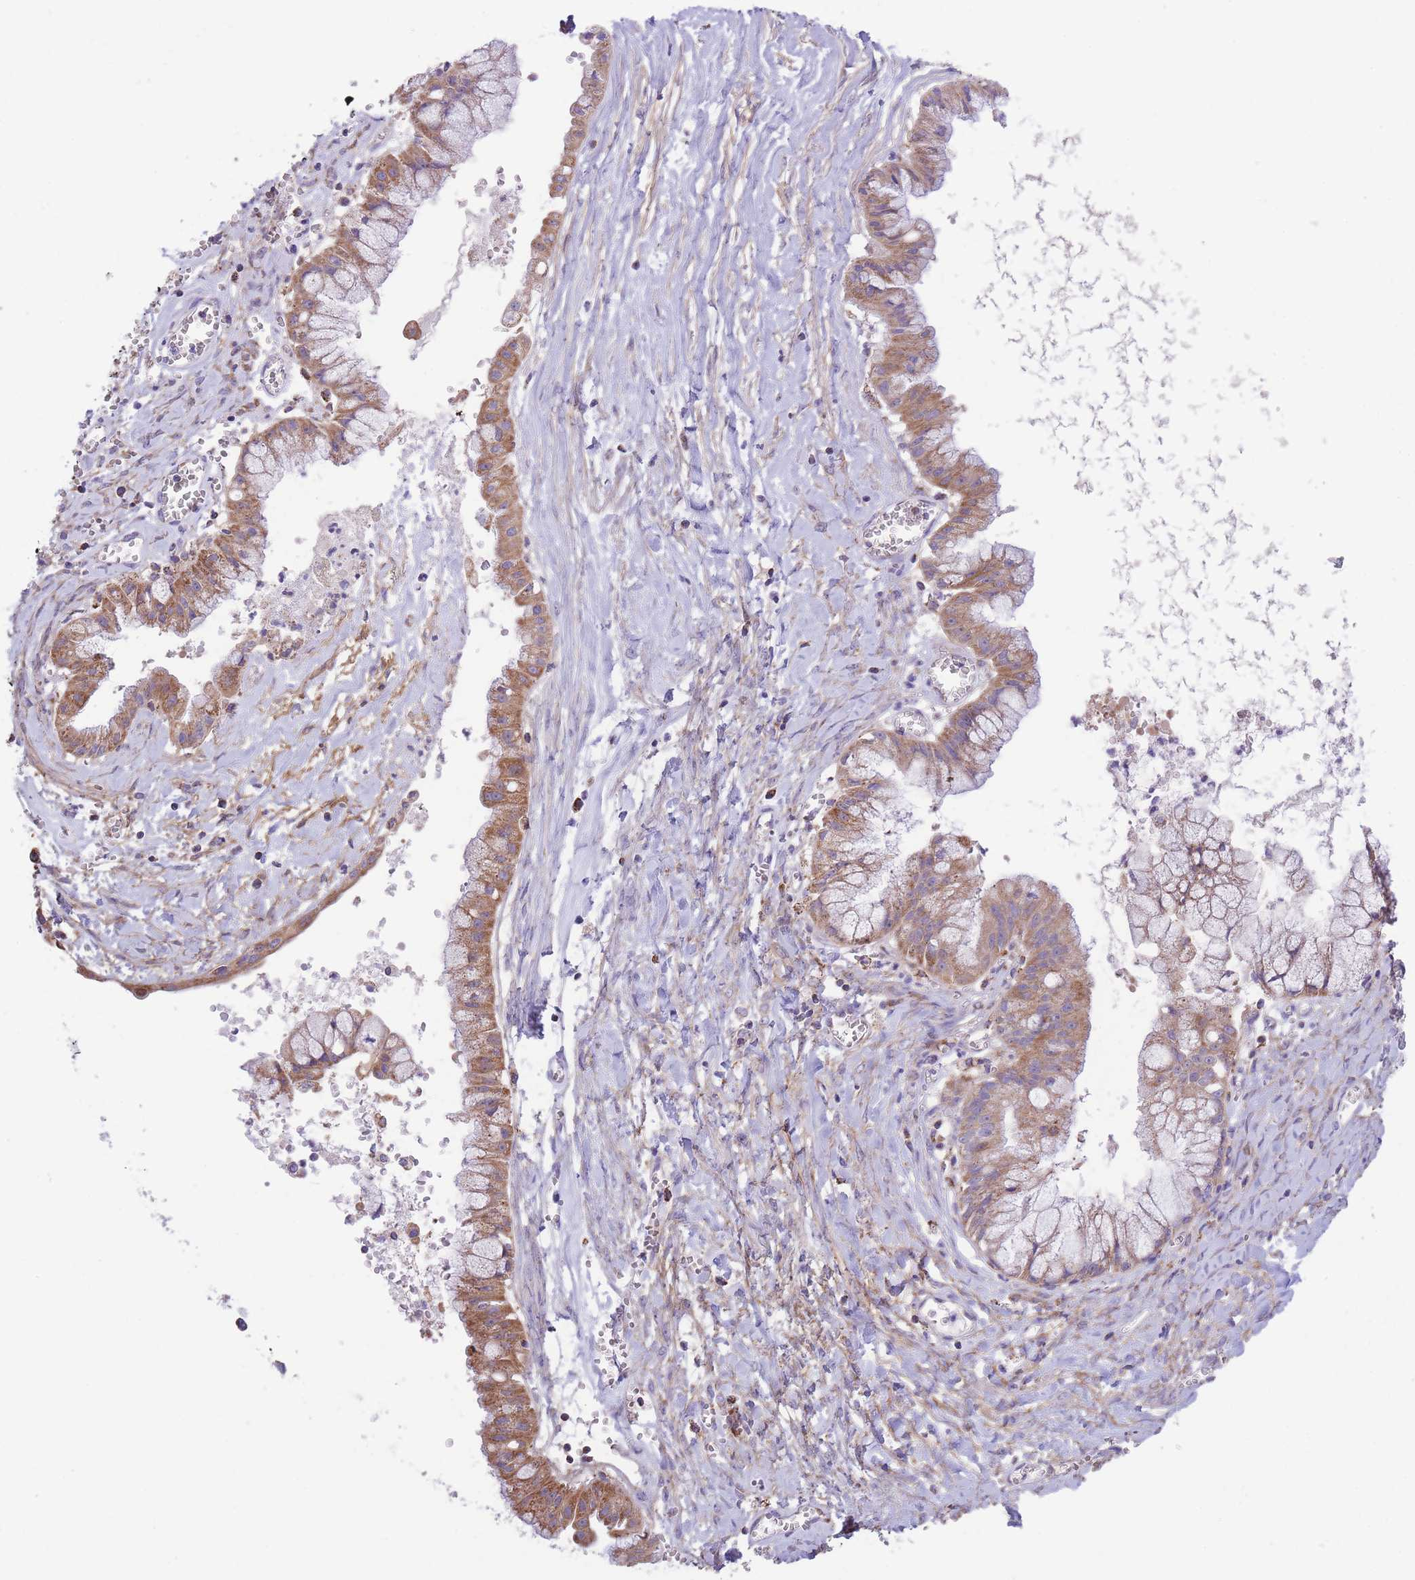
{"staining": {"intensity": "moderate", "quantity": ">75%", "location": "cytoplasmic/membranous"}, "tissue": "ovarian cancer", "cell_type": "Tumor cells", "image_type": "cancer", "snomed": [{"axis": "morphology", "description": "Cystadenocarcinoma, mucinous, NOS"}, {"axis": "topography", "description": "Ovary"}], "caption": "Ovarian mucinous cystadenocarcinoma stained with DAB immunohistochemistry displays medium levels of moderate cytoplasmic/membranous positivity in approximately >75% of tumor cells.", "gene": "ST3GAL3", "patient": {"sex": "female", "age": 70}}